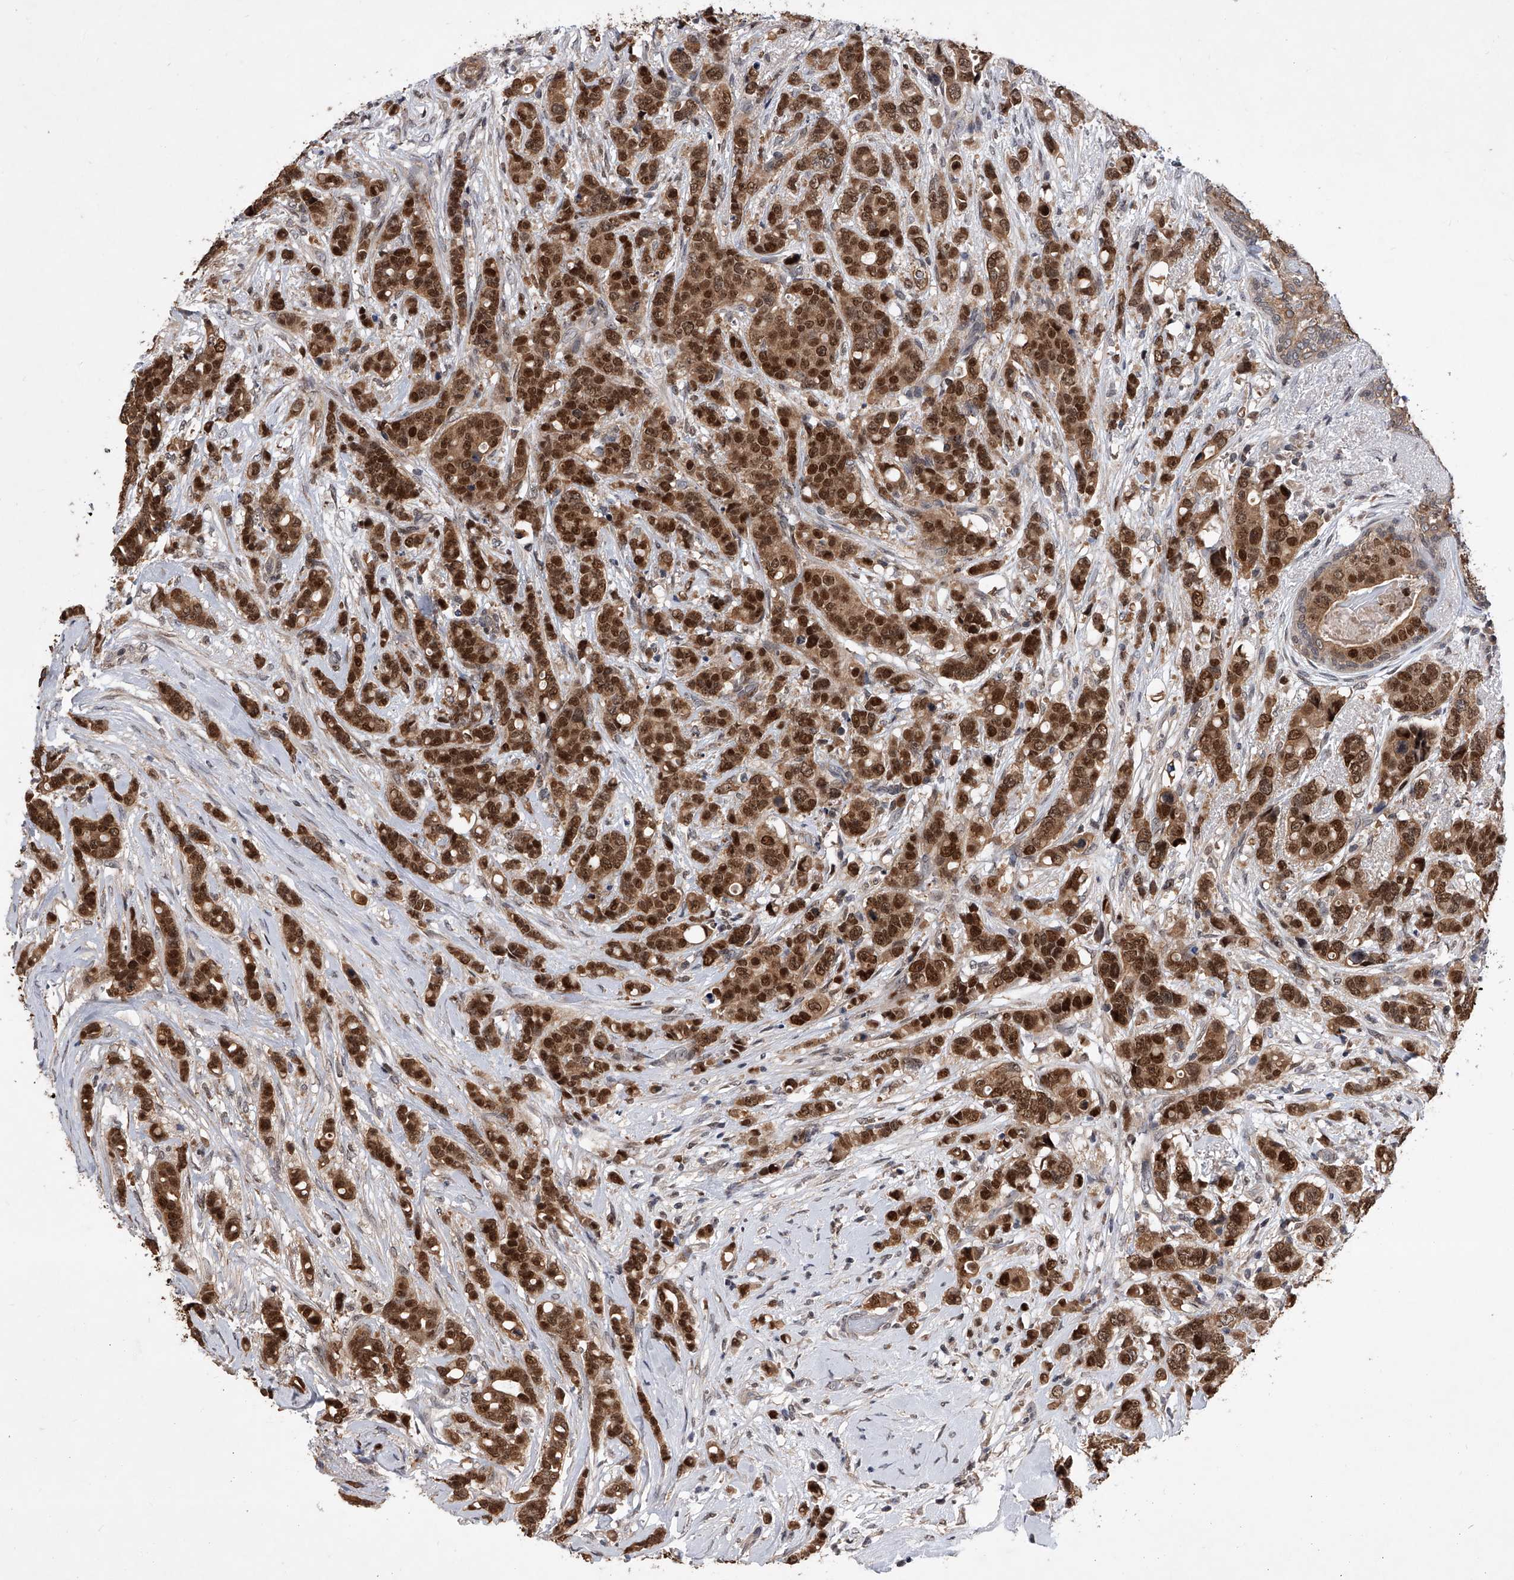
{"staining": {"intensity": "strong", "quantity": ">75%", "location": "cytoplasmic/membranous,nuclear"}, "tissue": "breast cancer", "cell_type": "Tumor cells", "image_type": "cancer", "snomed": [{"axis": "morphology", "description": "Lobular carcinoma"}, {"axis": "topography", "description": "Breast"}], "caption": "Human lobular carcinoma (breast) stained with a brown dye demonstrates strong cytoplasmic/membranous and nuclear positive positivity in approximately >75% of tumor cells.", "gene": "BHLHE23", "patient": {"sex": "female", "age": 51}}